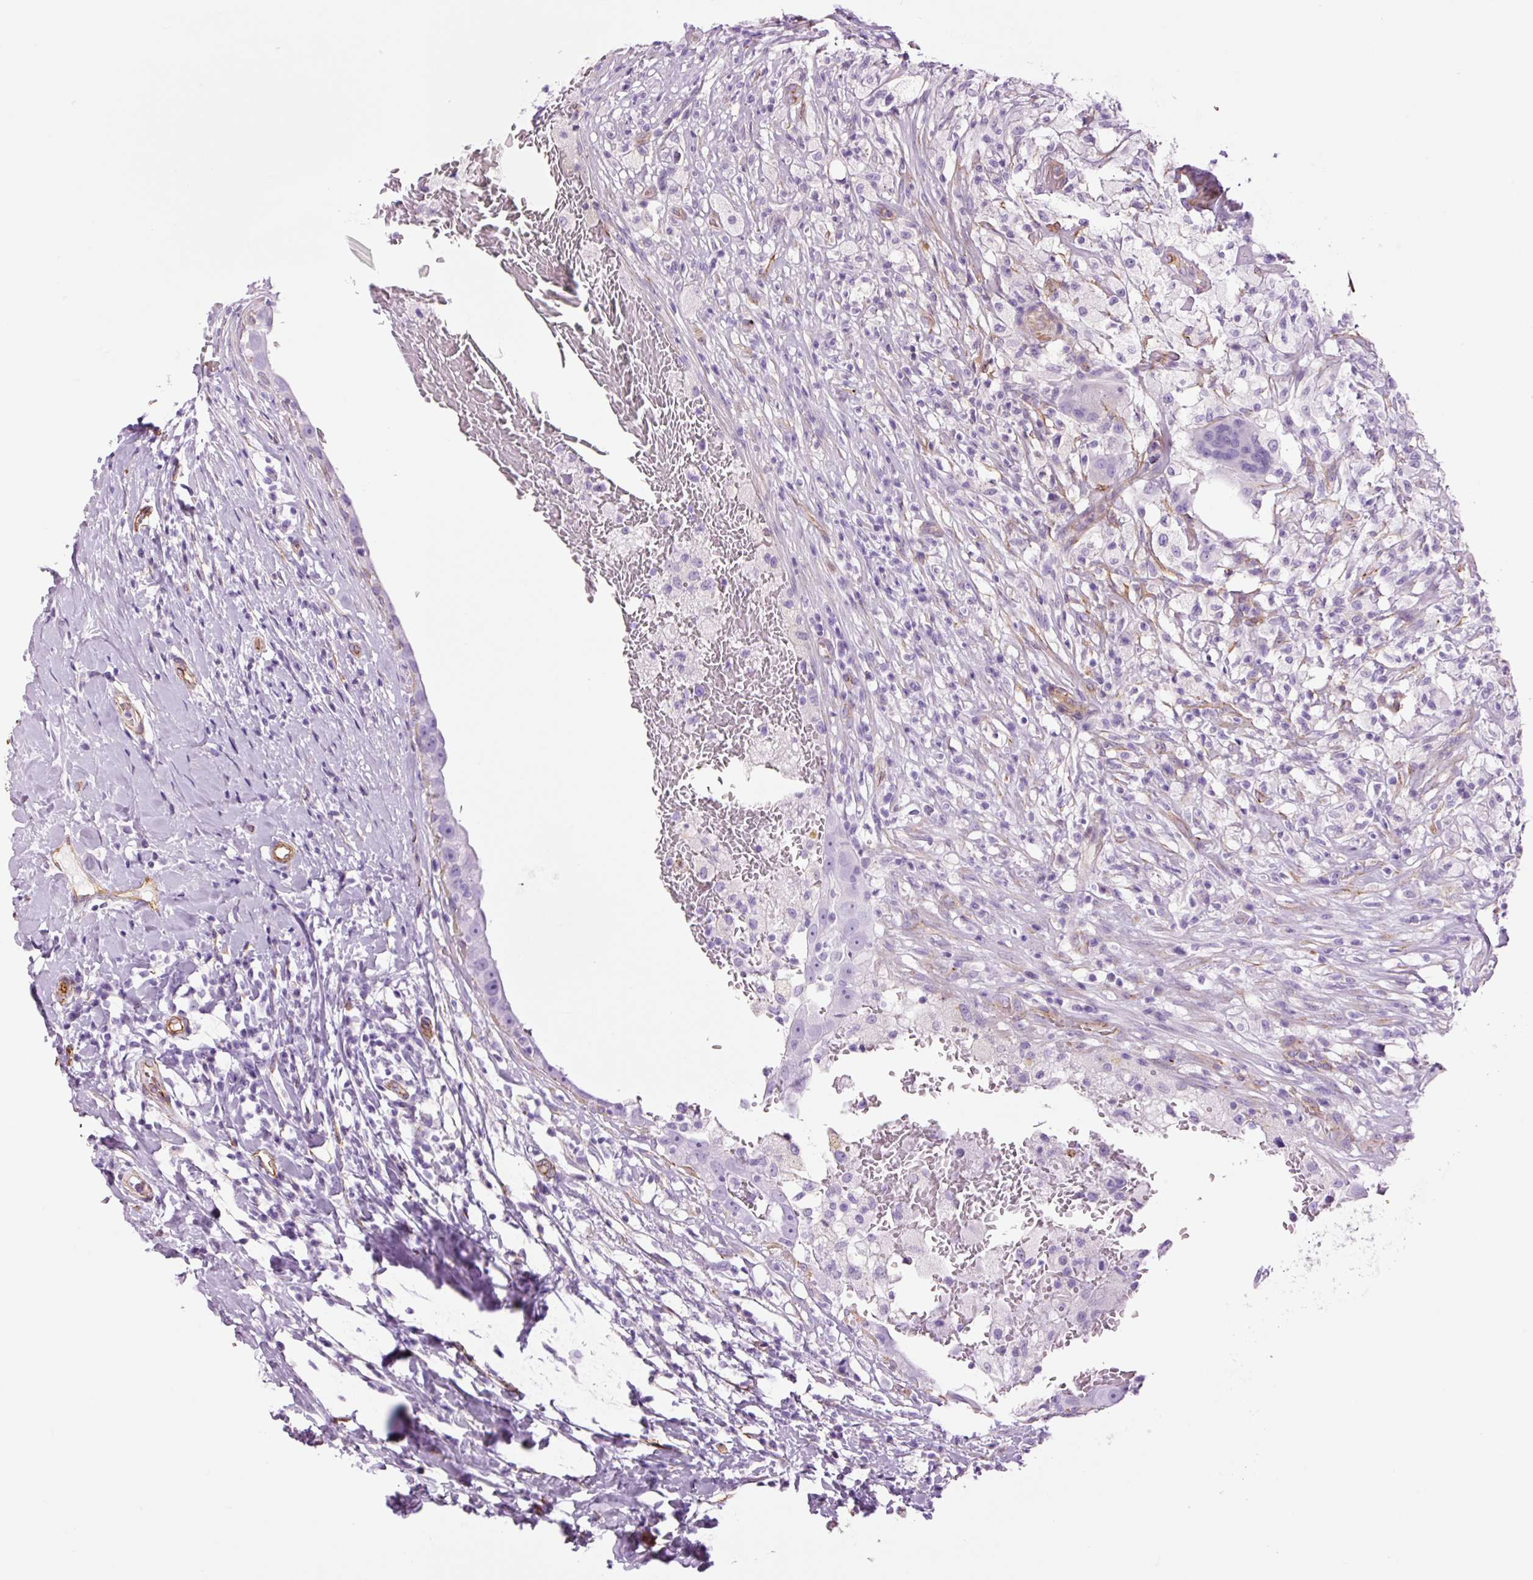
{"staining": {"intensity": "negative", "quantity": "none", "location": "none"}, "tissue": "breast cancer", "cell_type": "Tumor cells", "image_type": "cancer", "snomed": [{"axis": "morphology", "description": "Duct carcinoma"}, {"axis": "topography", "description": "Breast"}], "caption": "Tumor cells are negative for protein expression in human breast cancer (intraductal carcinoma).", "gene": "CAV1", "patient": {"sex": "female", "age": 27}}